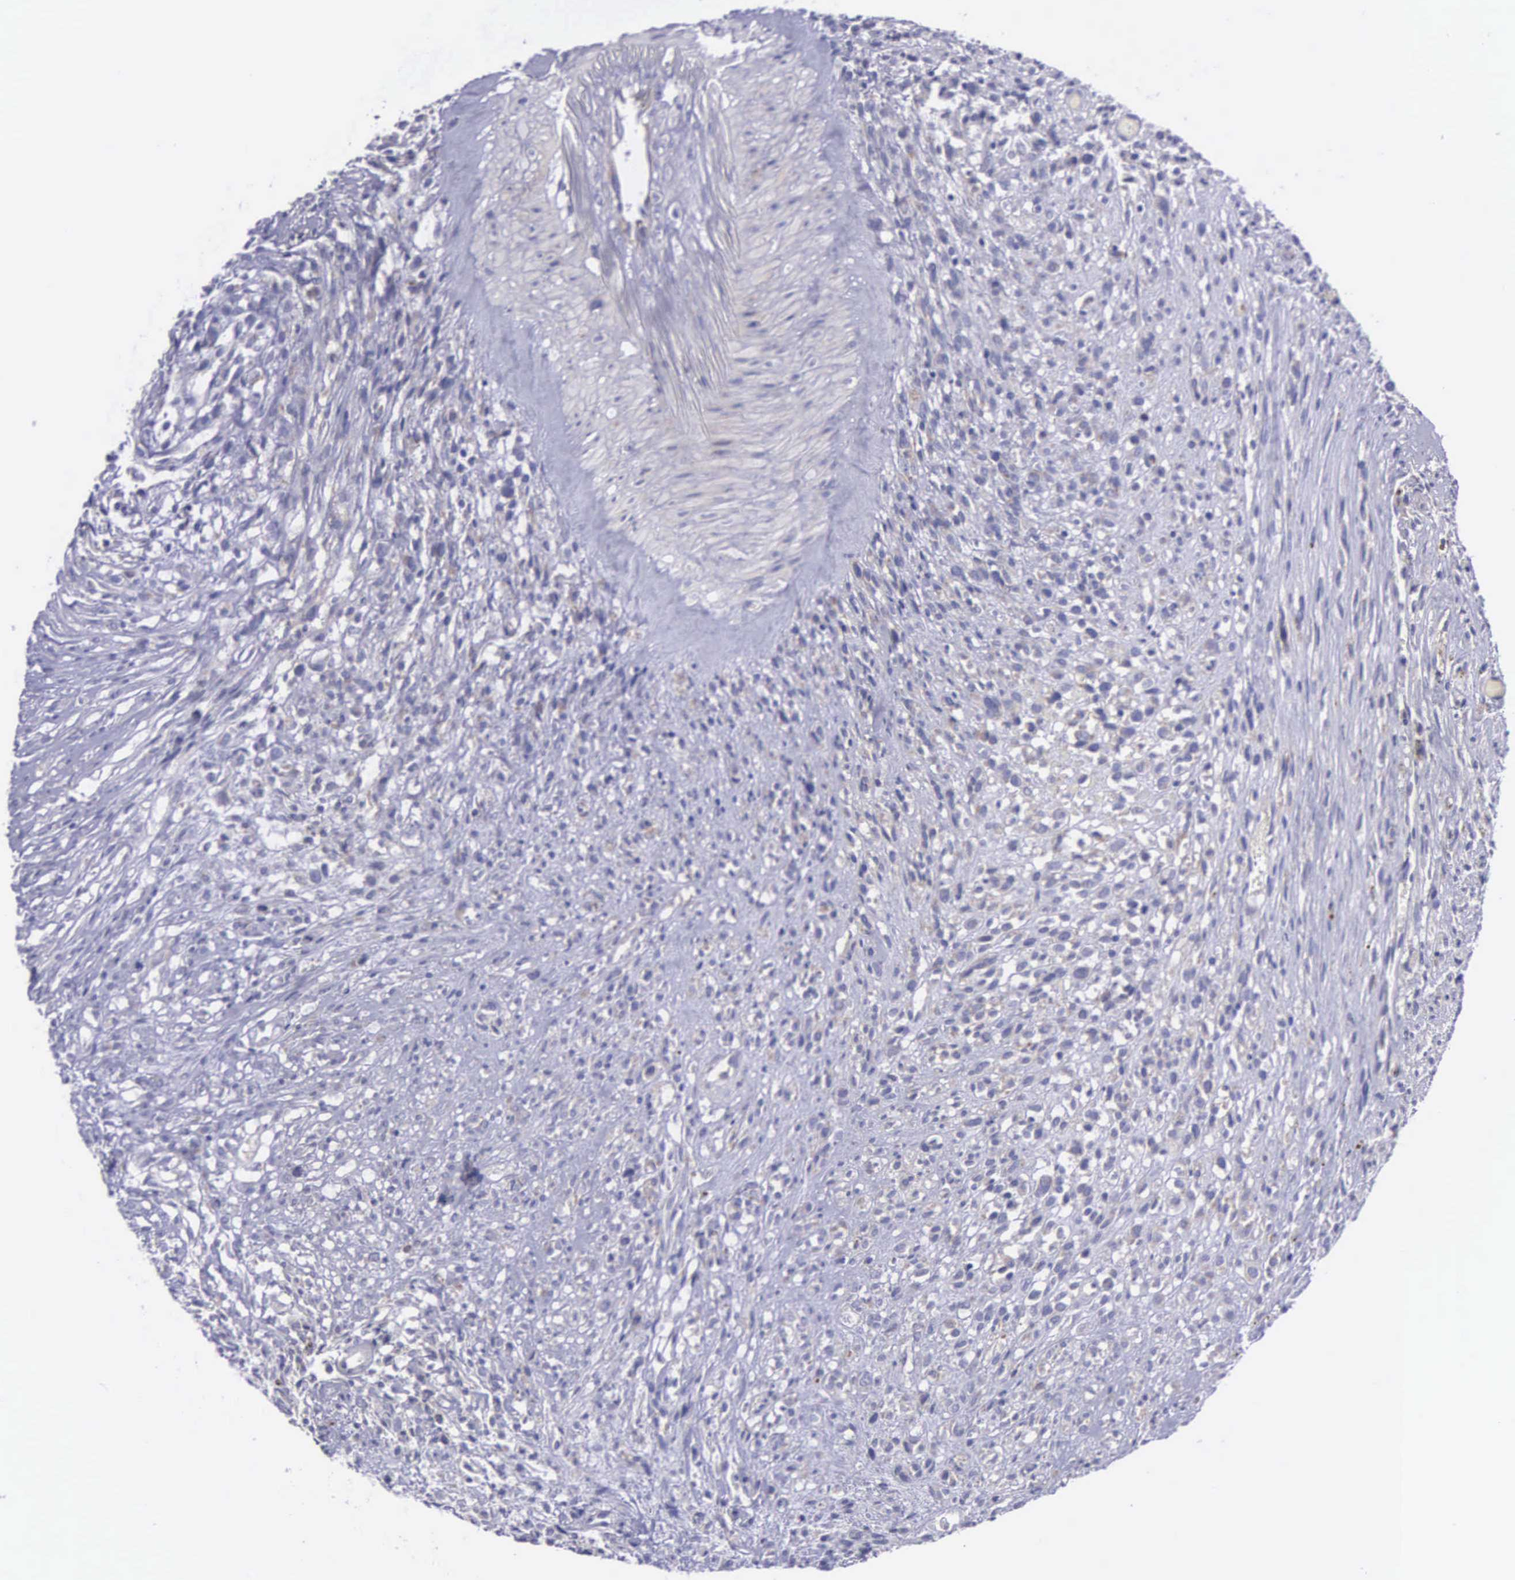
{"staining": {"intensity": "negative", "quantity": "none", "location": "none"}, "tissue": "glioma", "cell_type": "Tumor cells", "image_type": "cancer", "snomed": [{"axis": "morphology", "description": "Glioma, malignant, High grade"}, {"axis": "topography", "description": "Brain"}], "caption": "The IHC histopathology image has no significant positivity in tumor cells of glioma tissue.", "gene": "SYNJ2BP", "patient": {"sex": "male", "age": 66}}